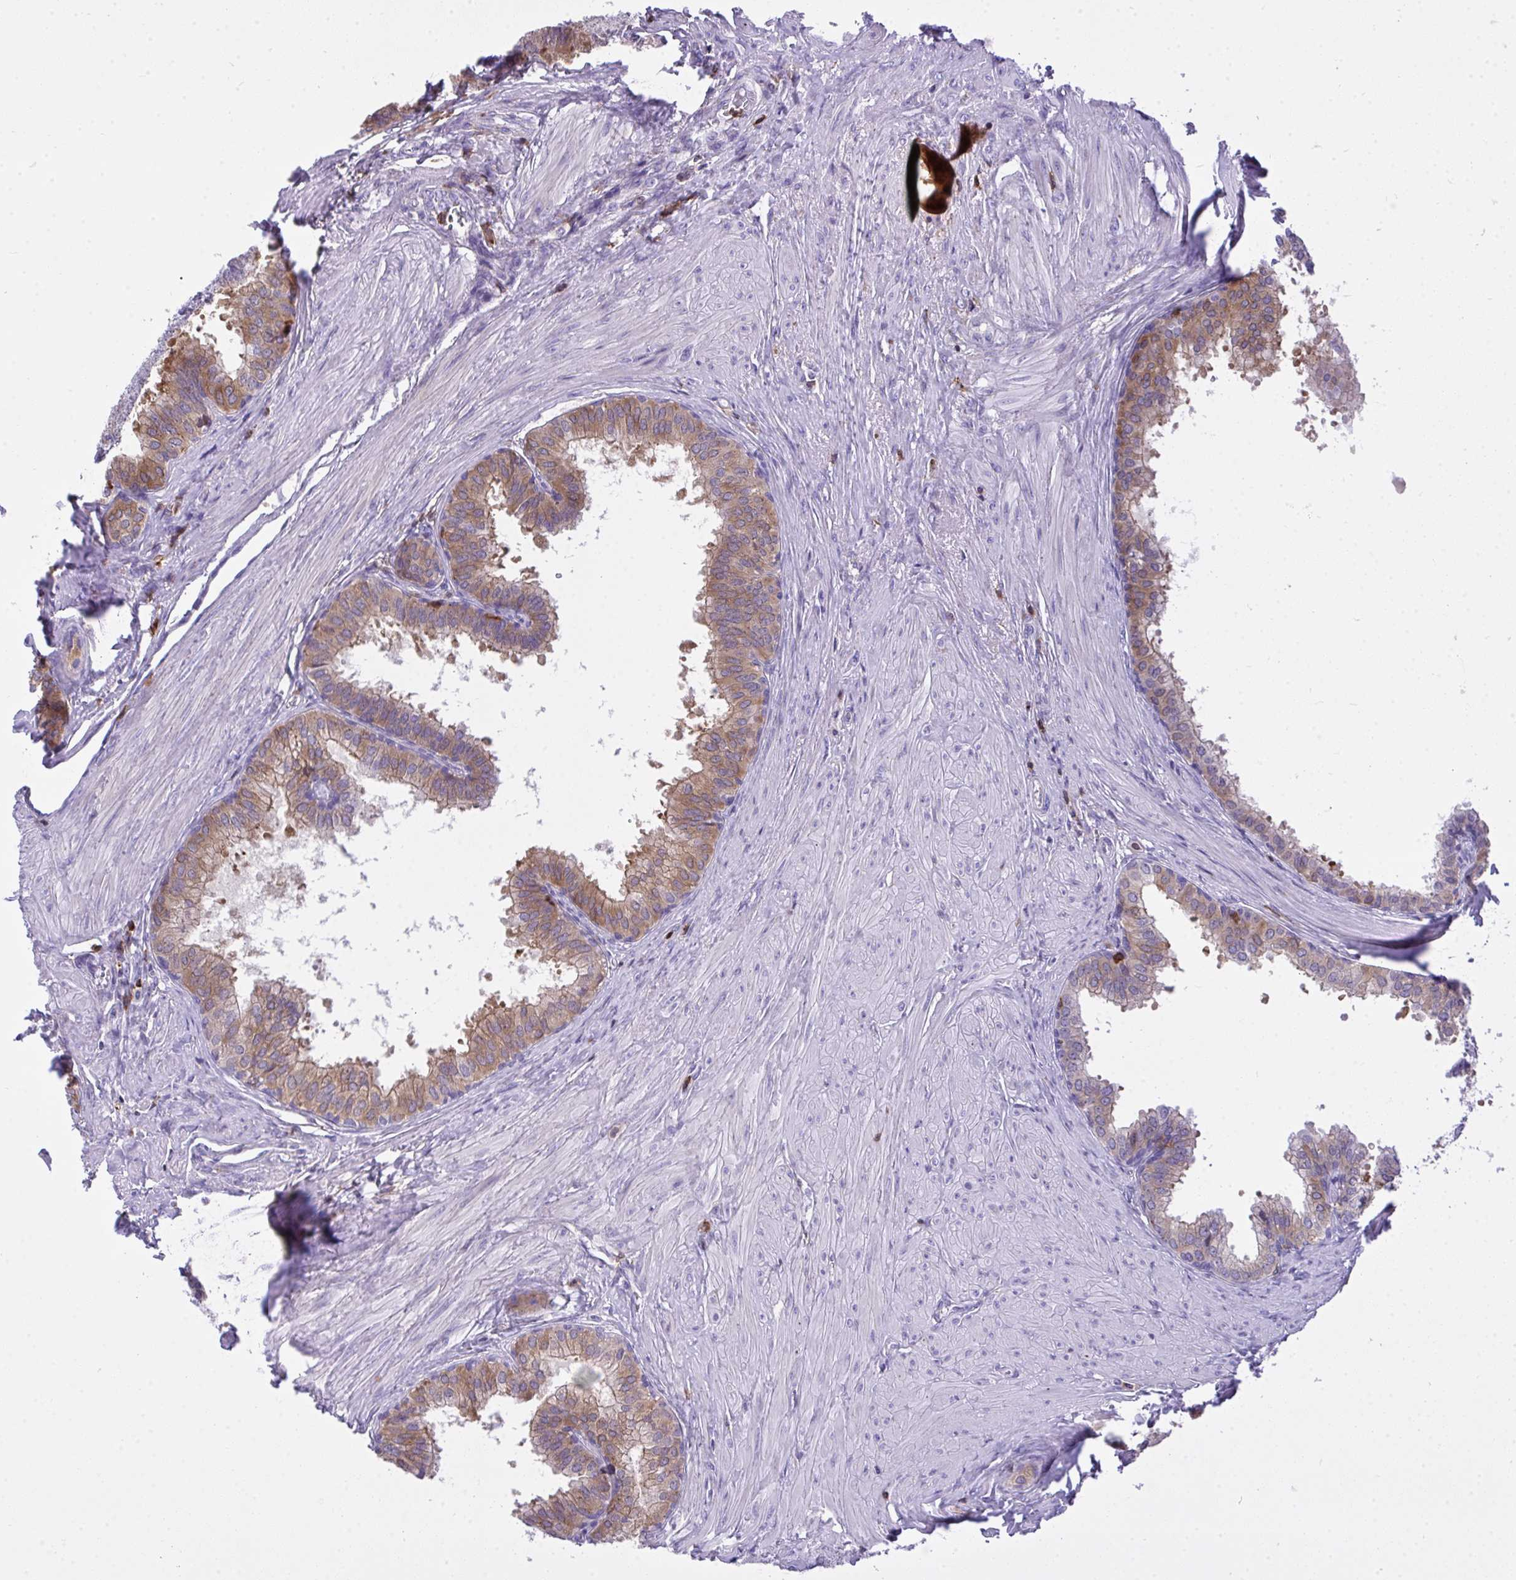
{"staining": {"intensity": "moderate", "quantity": "25%-75%", "location": "cytoplasmic/membranous"}, "tissue": "prostate", "cell_type": "Glandular cells", "image_type": "normal", "snomed": [{"axis": "morphology", "description": "Normal tissue, NOS"}, {"axis": "topography", "description": "Prostate"}, {"axis": "topography", "description": "Peripheral nerve tissue"}], "caption": "Immunohistochemical staining of benign human prostate demonstrates moderate cytoplasmic/membranous protein staining in approximately 25%-75% of glandular cells. (Stains: DAB in brown, nuclei in blue, Microscopy: brightfield microscopy at high magnification).", "gene": "AP5M1", "patient": {"sex": "male", "age": 55}}